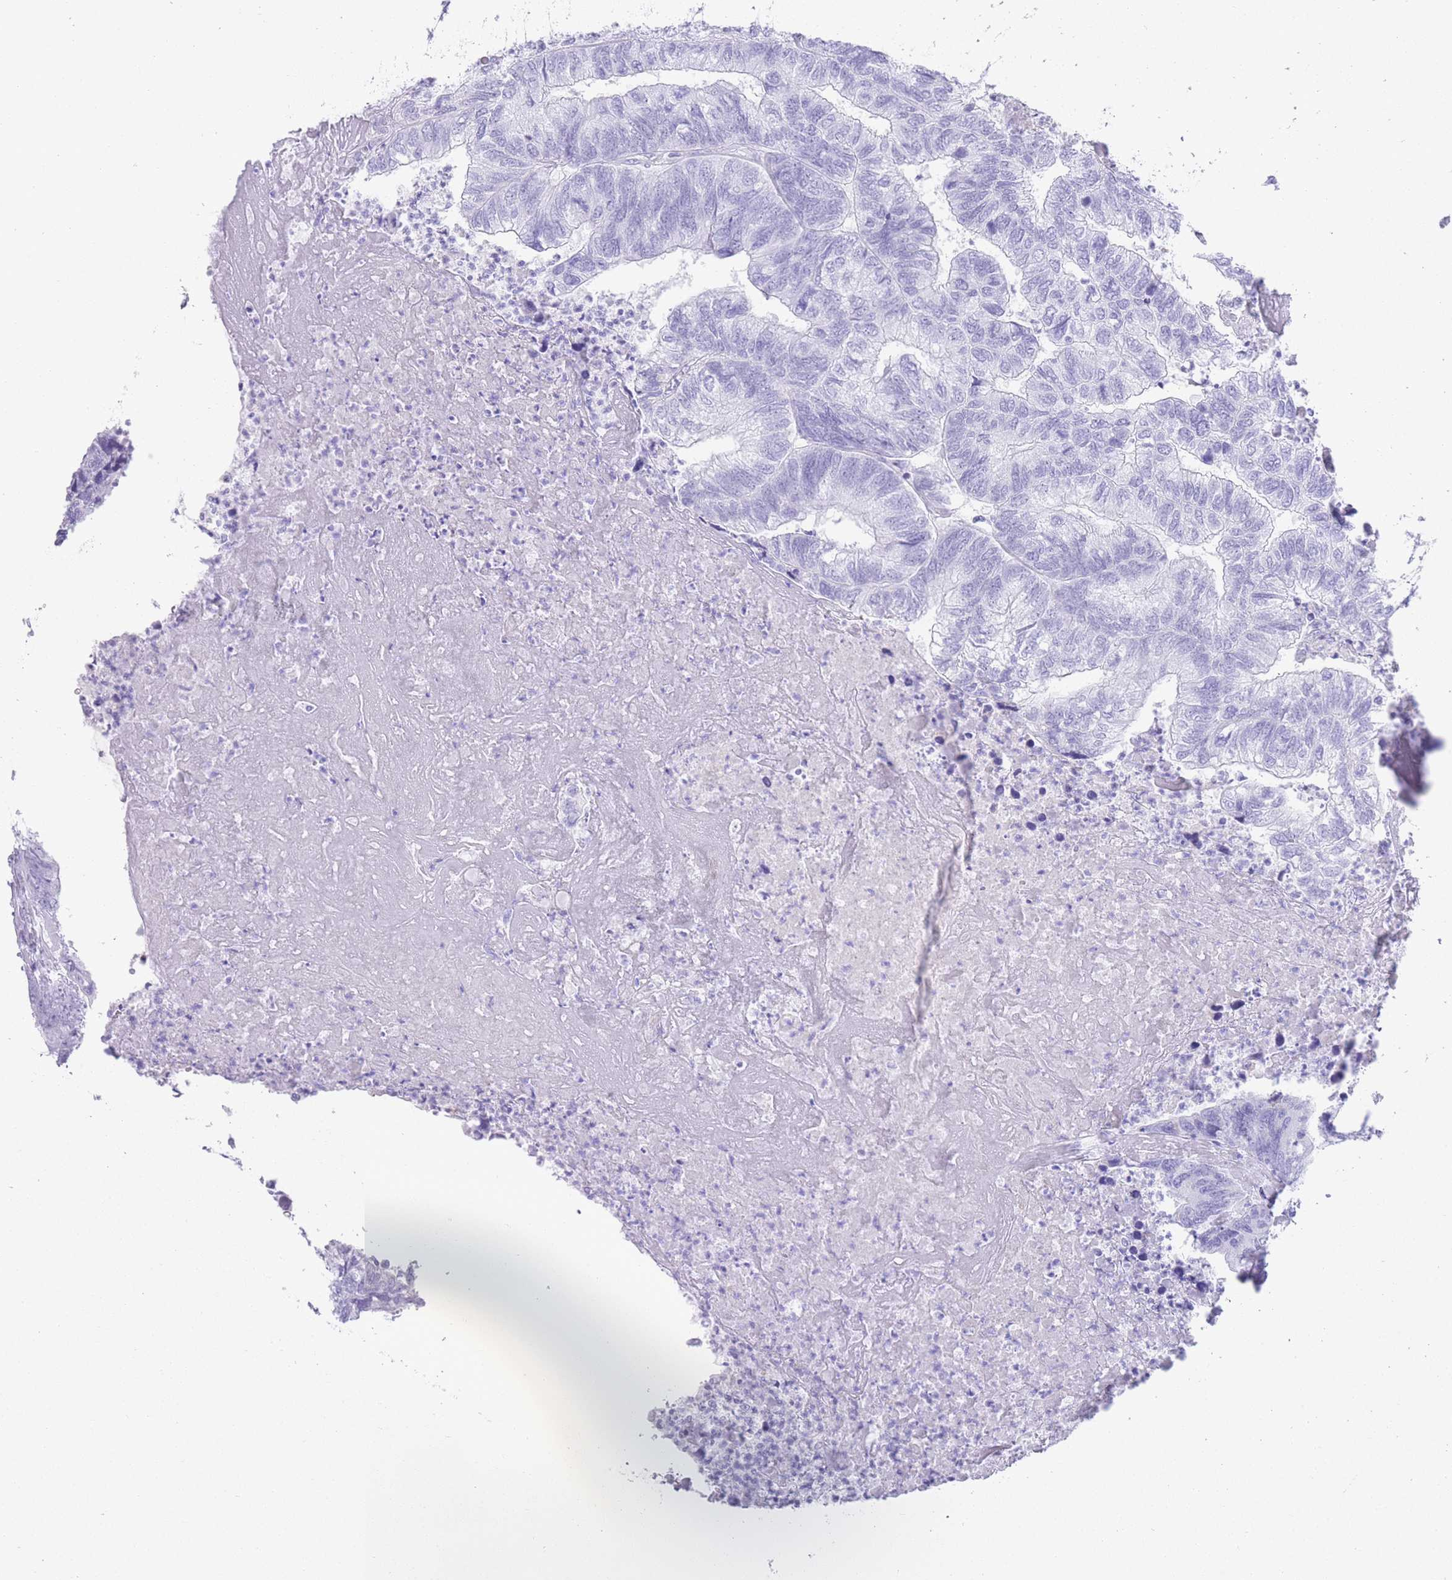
{"staining": {"intensity": "negative", "quantity": "none", "location": "none"}, "tissue": "colorectal cancer", "cell_type": "Tumor cells", "image_type": "cancer", "snomed": [{"axis": "morphology", "description": "Adenocarcinoma, NOS"}, {"axis": "topography", "description": "Colon"}], "caption": "Colorectal cancer (adenocarcinoma) stained for a protein using IHC shows no staining tumor cells.", "gene": "ELOA2", "patient": {"sex": "female", "age": 67}}